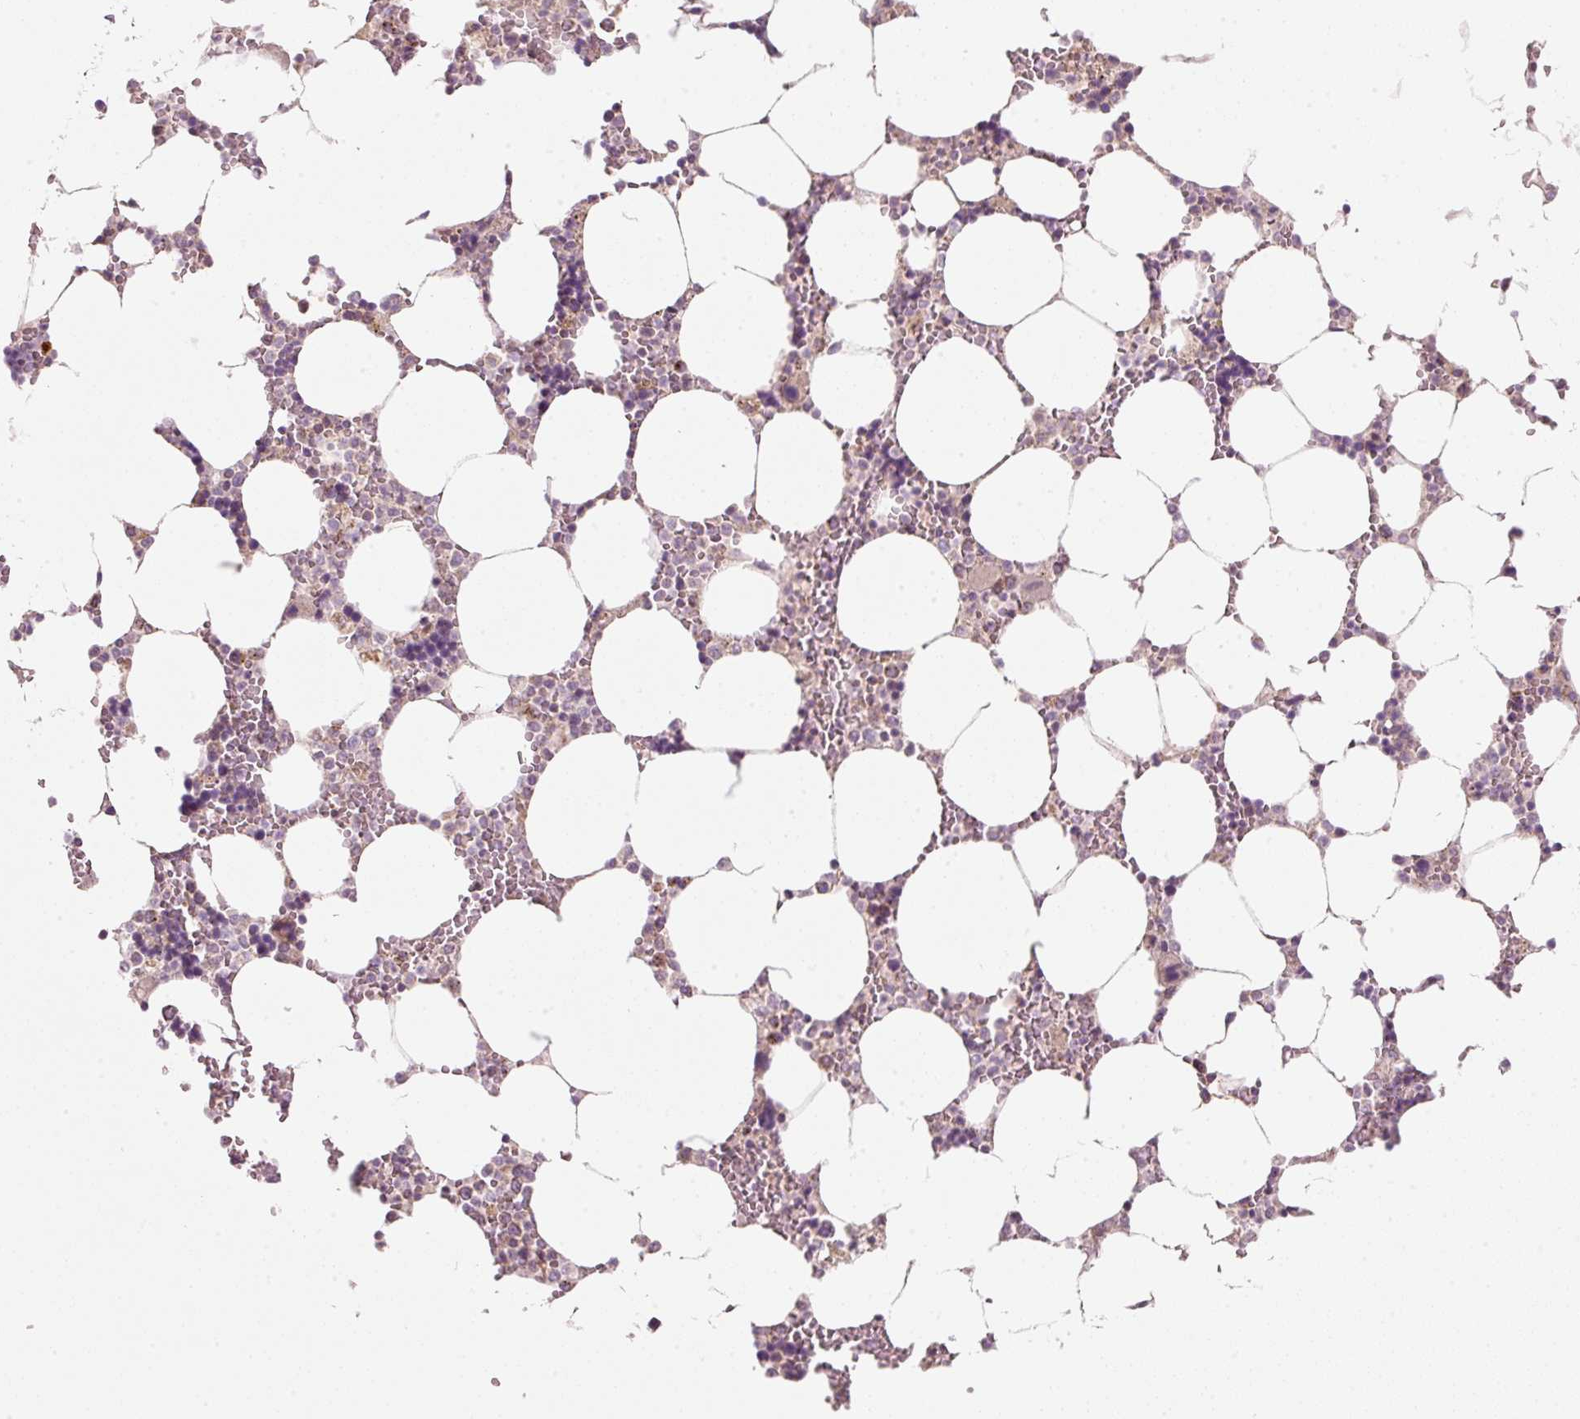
{"staining": {"intensity": "weak", "quantity": "25%-75%", "location": "cytoplasmic/membranous"}, "tissue": "bone marrow", "cell_type": "Hematopoietic cells", "image_type": "normal", "snomed": [{"axis": "morphology", "description": "Normal tissue, NOS"}, {"axis": "topography", "description": "Bone marrow"}], "caption": "Weak cytoplasmic/membranous expression for a protein is present in approximately 25%-75% of hematopoietic cells of unremarkable bone marrow using IHC.", "gene": "FAM78B", "patient": {"sex": "male", "age": 64}}